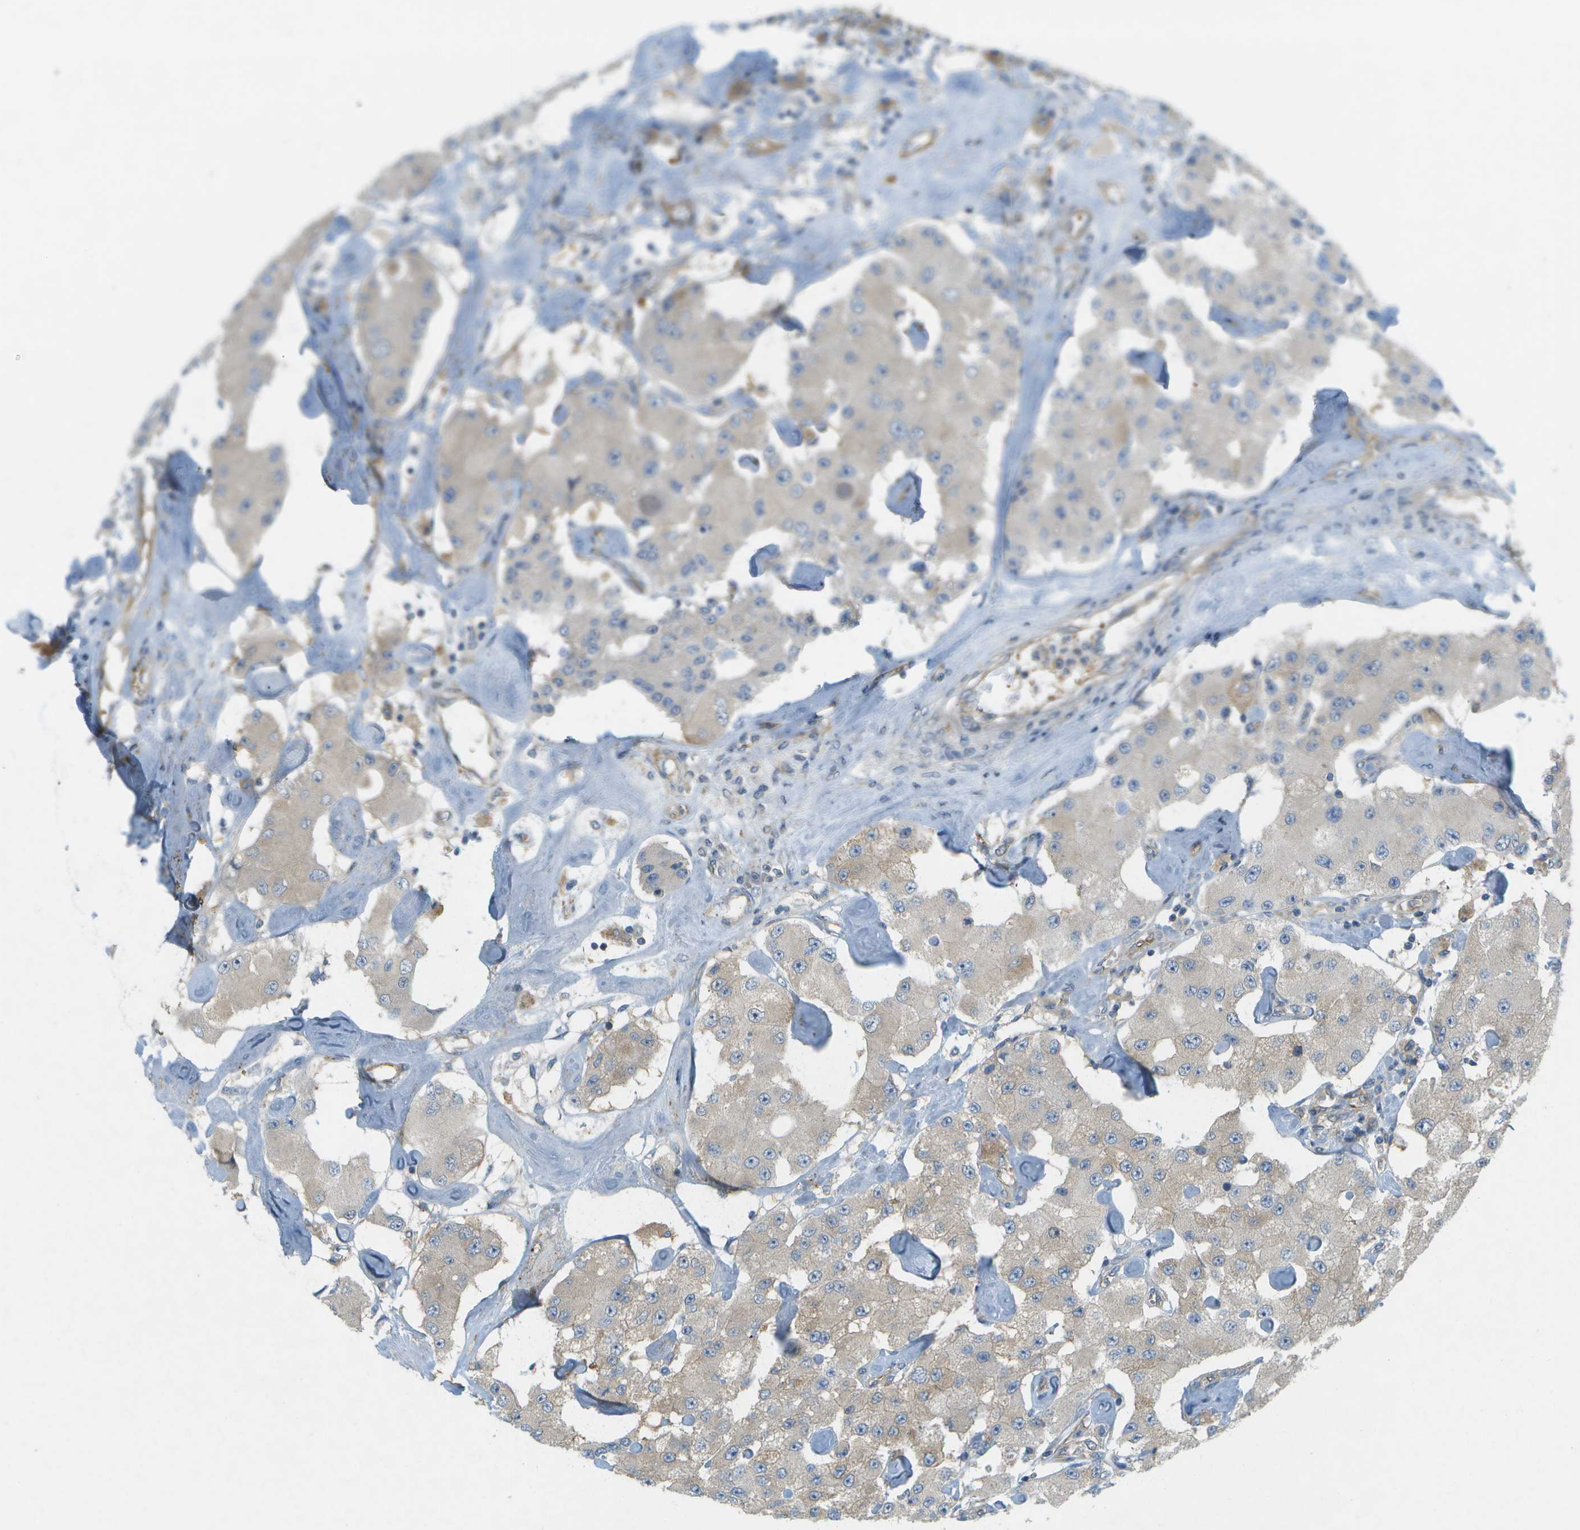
{"staining": {"intensity": "negative", "quantity": "none", "location": "none"}, "tissue": "carcinoid", "cell_type": "Tumor cells", "image_type": "cancer", "snomed": [{"axis": "morphology", "description": "Carcinoid, malignant, NOS"}, {"axis": "topography", "description": "Pancreas"}], "caption": "This is an IHC histopathology image of malignant carcinoid. There is no expression in tumor cells.", "gene": "WNK2", "patient": {"sex": "male", "age": 41}}